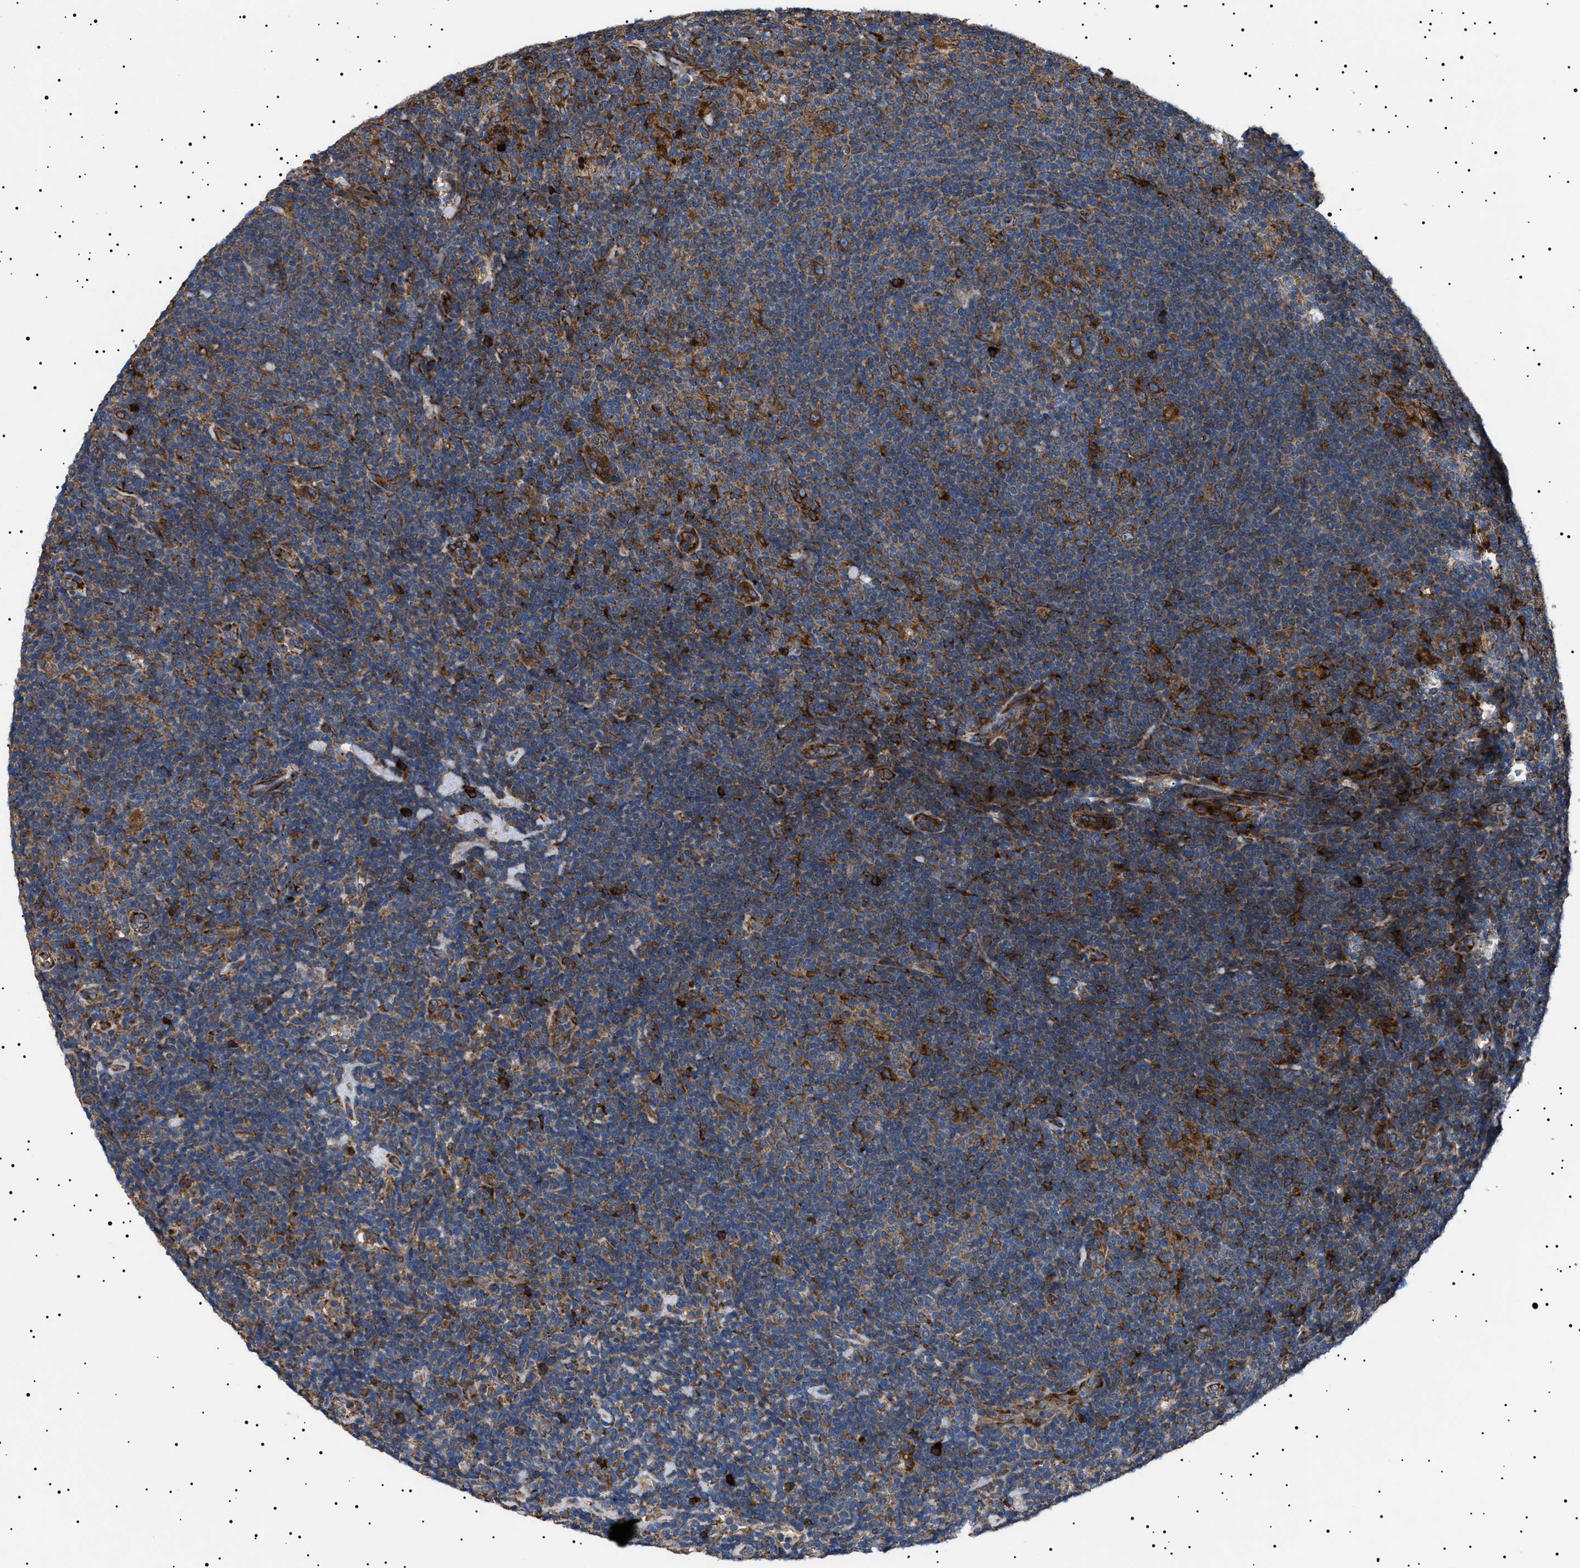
{"staining": {"intensity": "strong", "quantity": ">75%", "location": "cytoplasmic/membranous"}, "tissue": "lymphoma", "cell_type": "Tumor cells", "image_type": "cancer", "snomed": [{"axis": "morphology", "description": "Hodgkin's disease, NOS"}, {"axis": "topography", "description": "Lymph node"}], "caption": "Hodgkin's disease stained with a brown dye reveals strong cytoplasmic/membranous positive expression in about >75% of tumor cells.", "gene": "TOP1MT", "patient": {"sex": "female", "age": 57}}